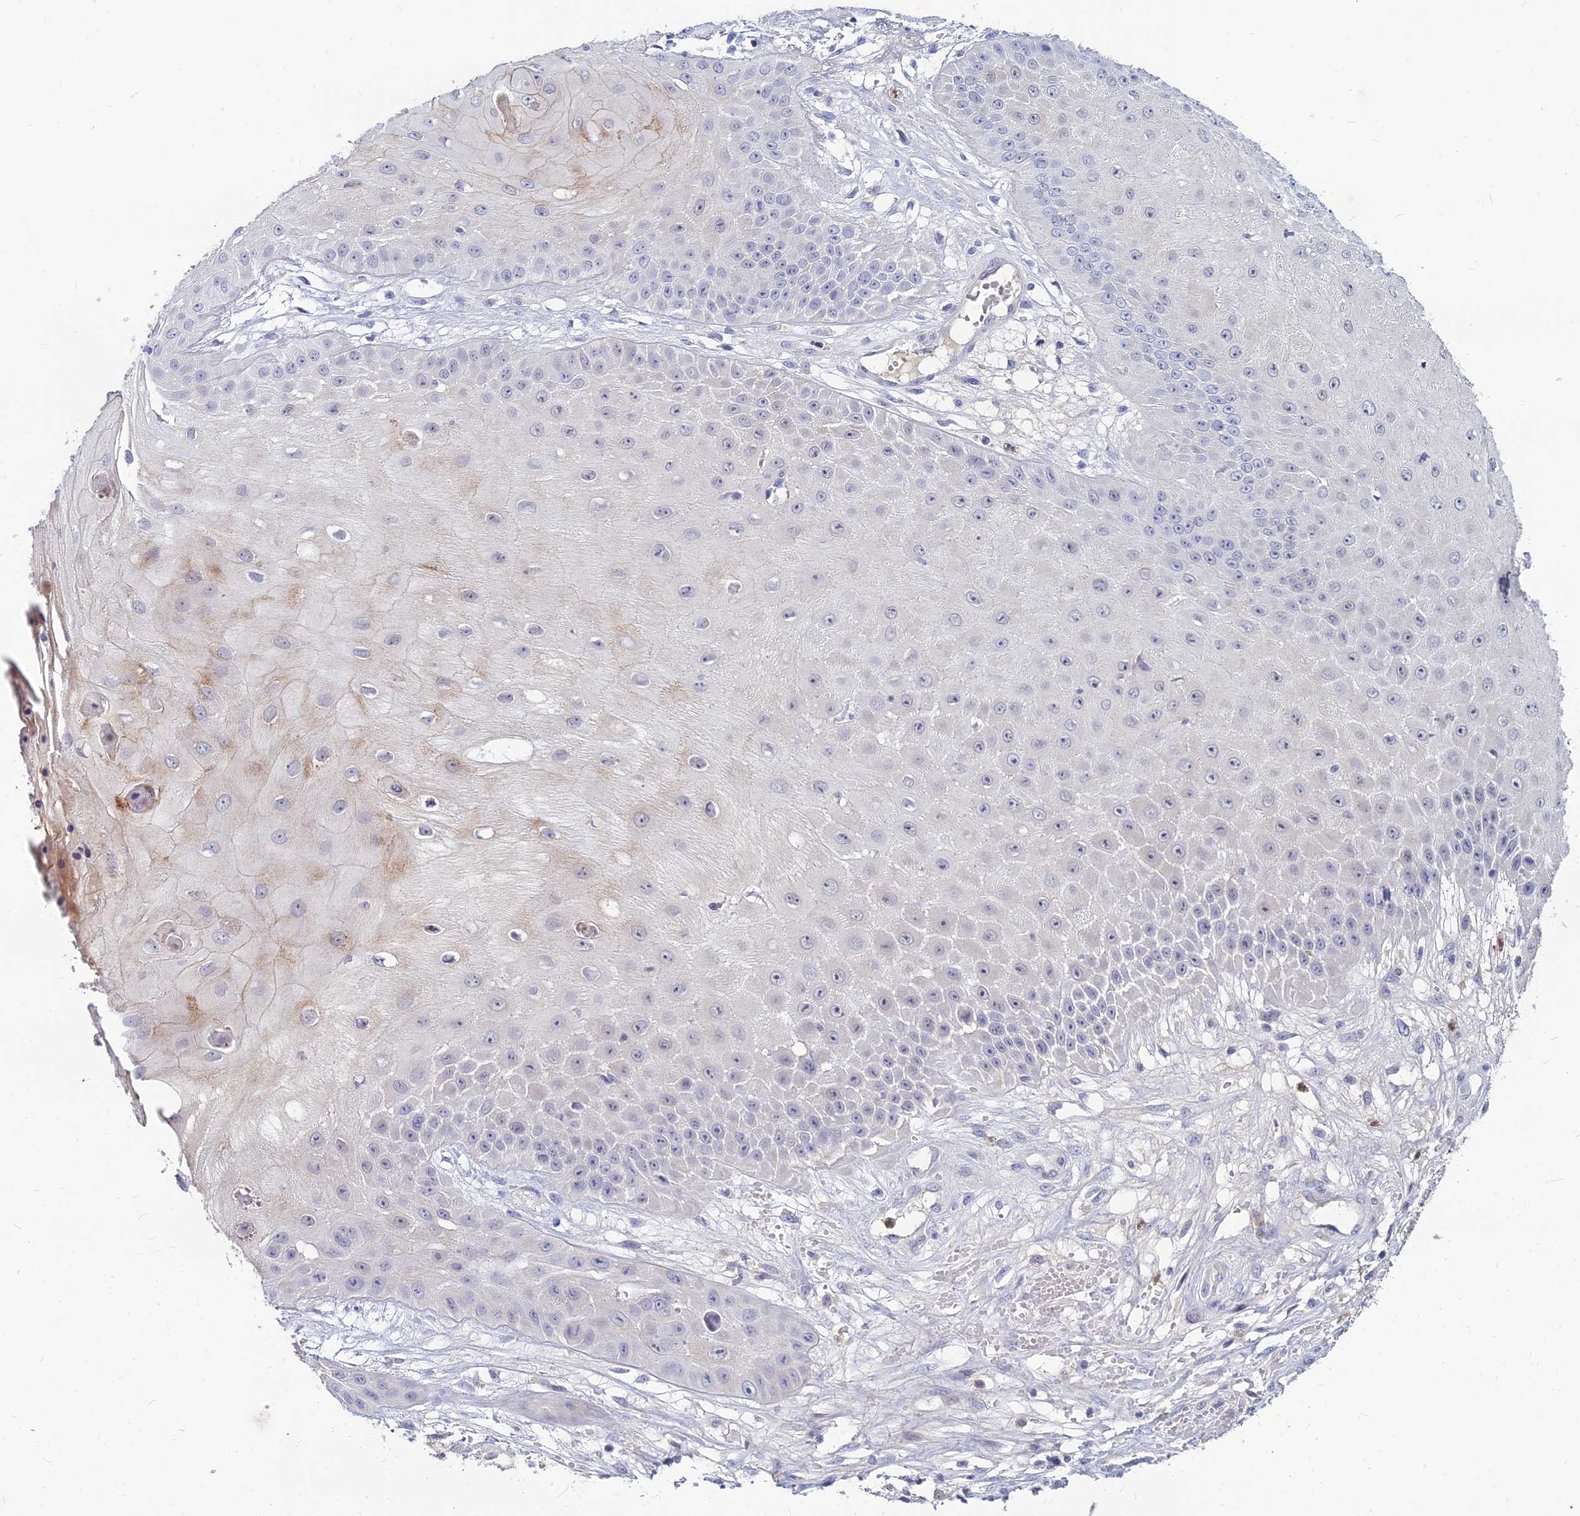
{"staining": {"intensity": "moderate", "quantity": "<25%", "location": "cytoplasmic/membranous"}, "tissue": "skin cancer", "cell_type": "Tumor cells", "image_type": "cancer", "snomed": [{"axis": "morphology", "description": "Squamous cell carcinoma, NOS"}, {"axis": "topography", "description": "Skin"}], "caption": "A histopathology image of skin cancer (squamous cell carcinoma) stained for a protein exhibits moderate cytoplasmic/membranous brown staining in tumor cells.", "gene": "GOLGA6D", "patient": {"sex": "male", "age": 70}}